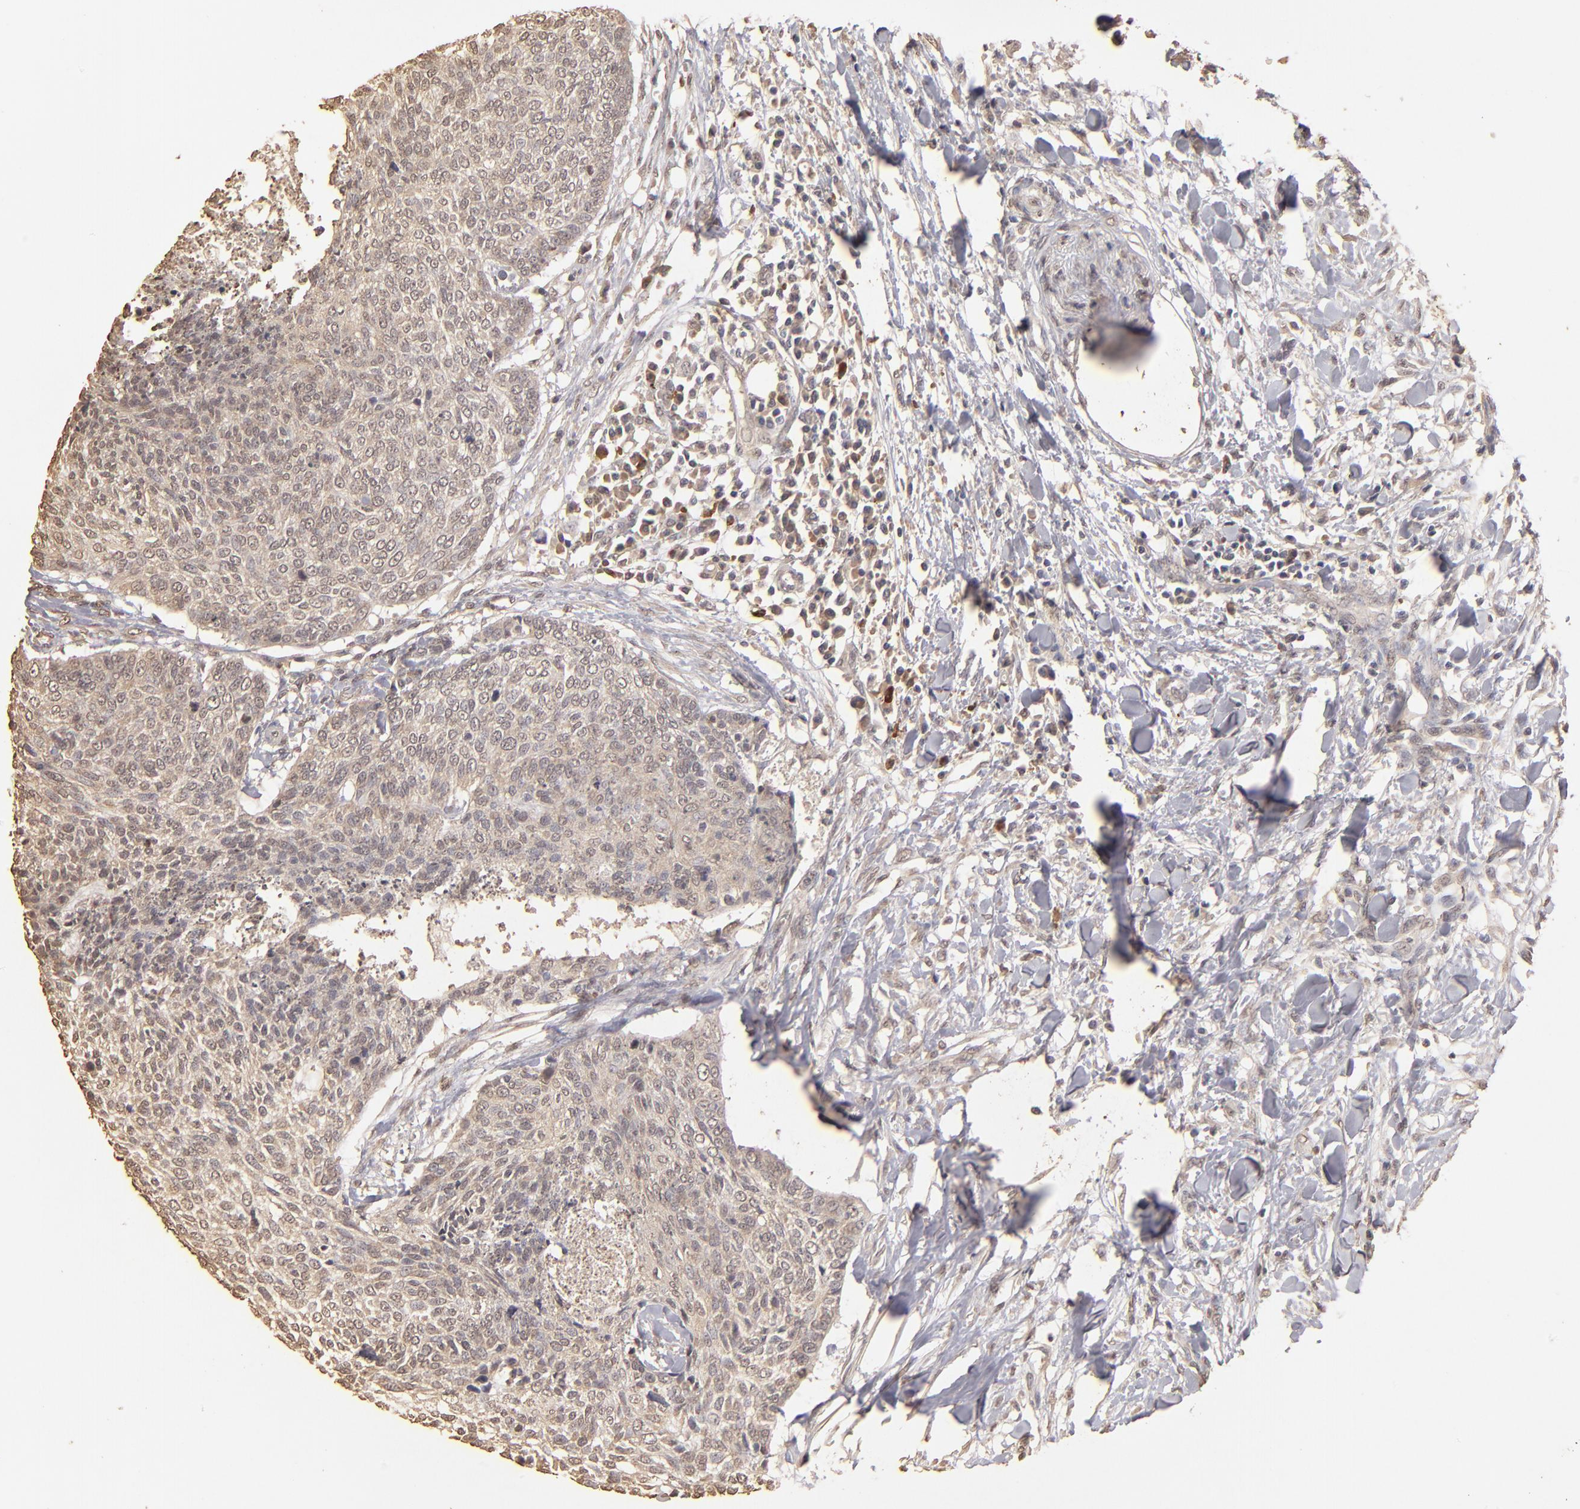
{"staining": {"intensity": "weak", "quantity": ">75%", "location": "cytoplasmic/membranous"}, "tissue": "head and neck cancer", "cell_type": "Tumor cells", "image_type": "cancer", "snomed": [{"axis": "morphology", "description": "Squamous cell carcinoma, NOS"}, {"axis": "topography", "description": "Salivary gland"}, {"axis": "topography", "description": "Head-Neck"}], "caption": "This histopathology image reveals immunohistochemistry staining of human head and neck cancer, with low weak cytoplasmic/membranous staining in approximately >75% of tumor cells.", "gene": "OPHN1", "patient": {"sex": "male", "age": 70}}